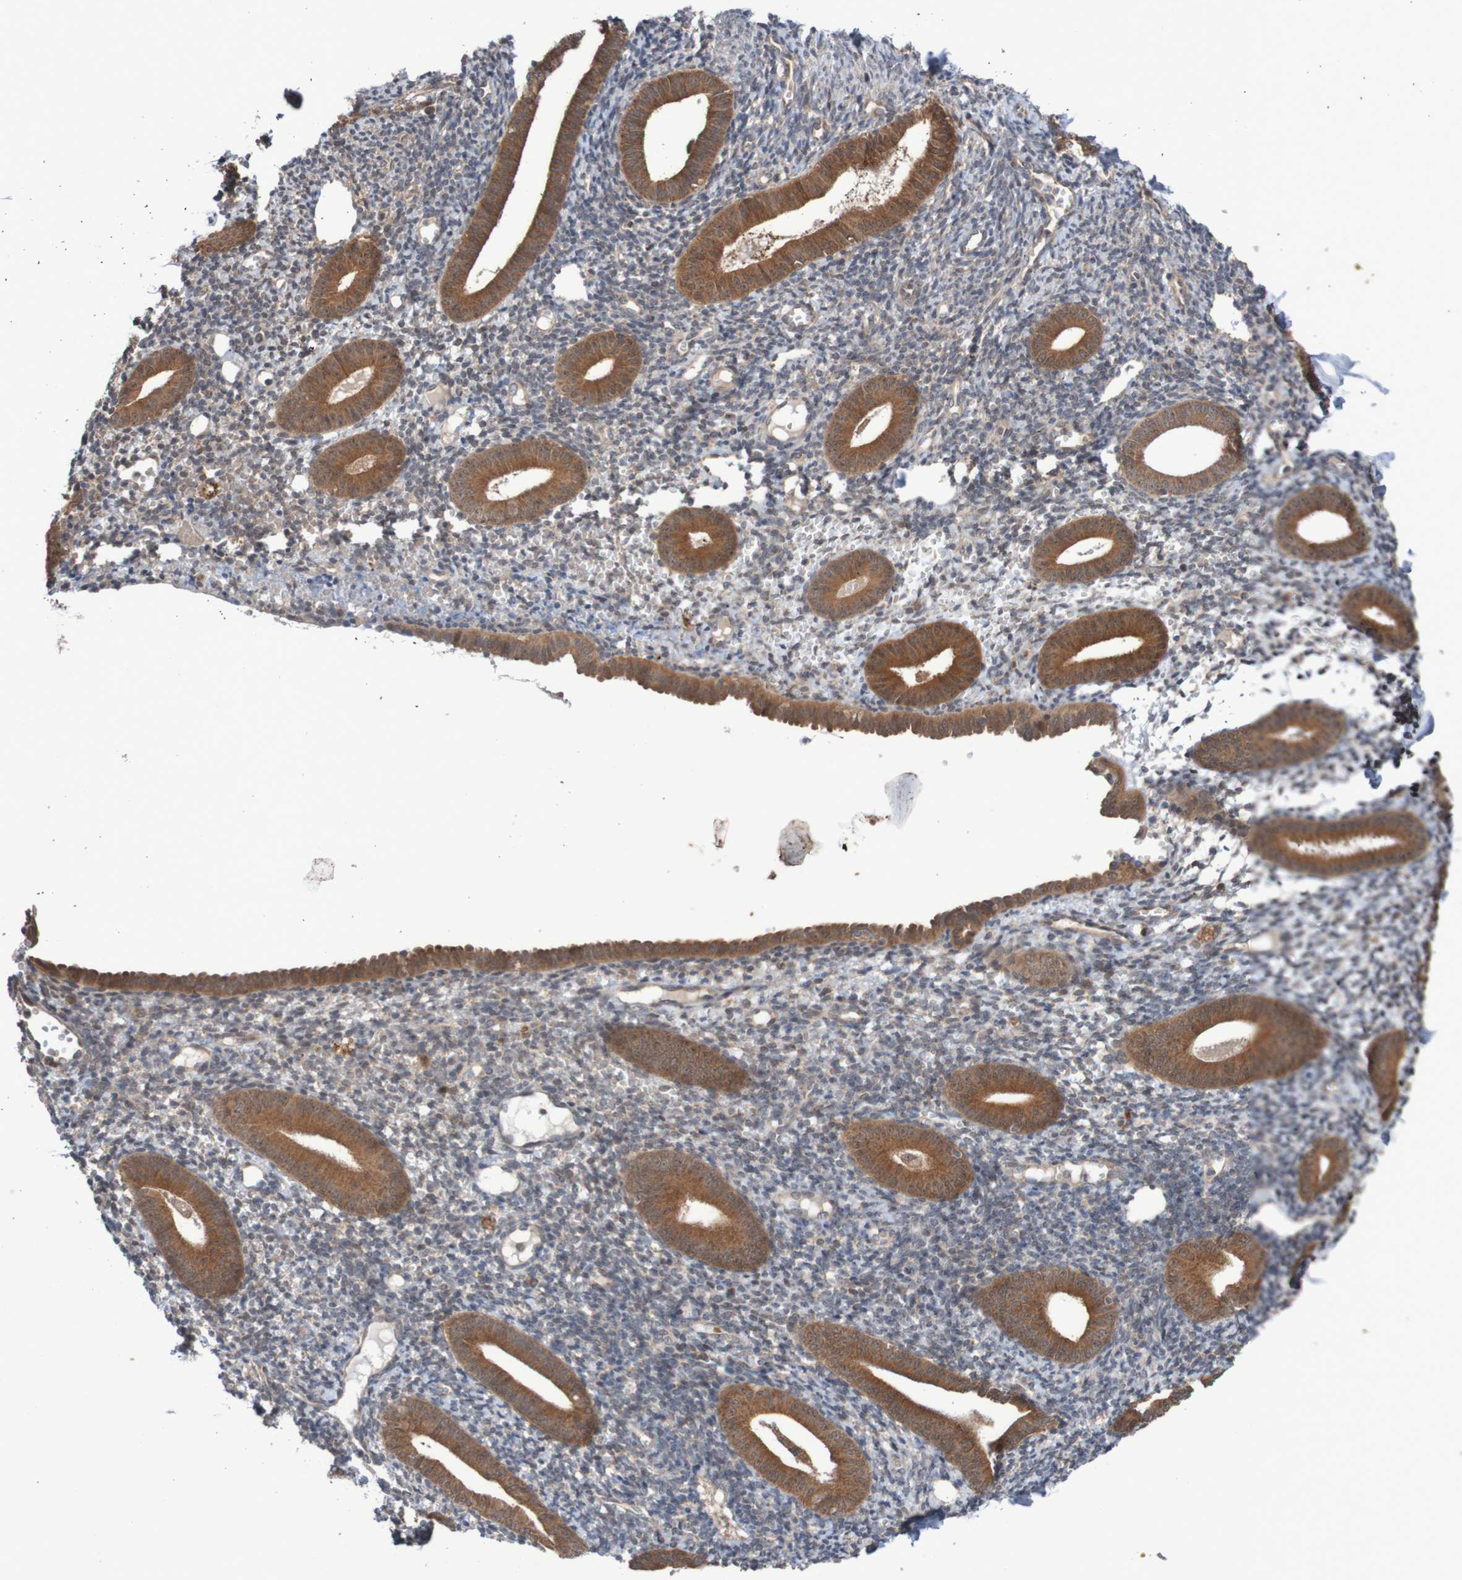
{"staining": {"intensity": "weak", "quantity": "25%-75%", "location": "cytoplasmic/membranous"}, "tissue": "endometrium", "cell_type": "Cells in endometrial stroma", "image_type": "normal", "snomed": [{"axis": "morphology", "description": "Normal tissue, NOS"}, {"axis": "topography", "description": "Endometrium"}], "caption": "IHC of benign human endometrium demonstrates low levels of weak cytoplasmic/membranous positivity in about 25%-75% of cells in endometrial stroma.", "gene": "PHPT1", "patient": {"sex": "female", "age": 50}}